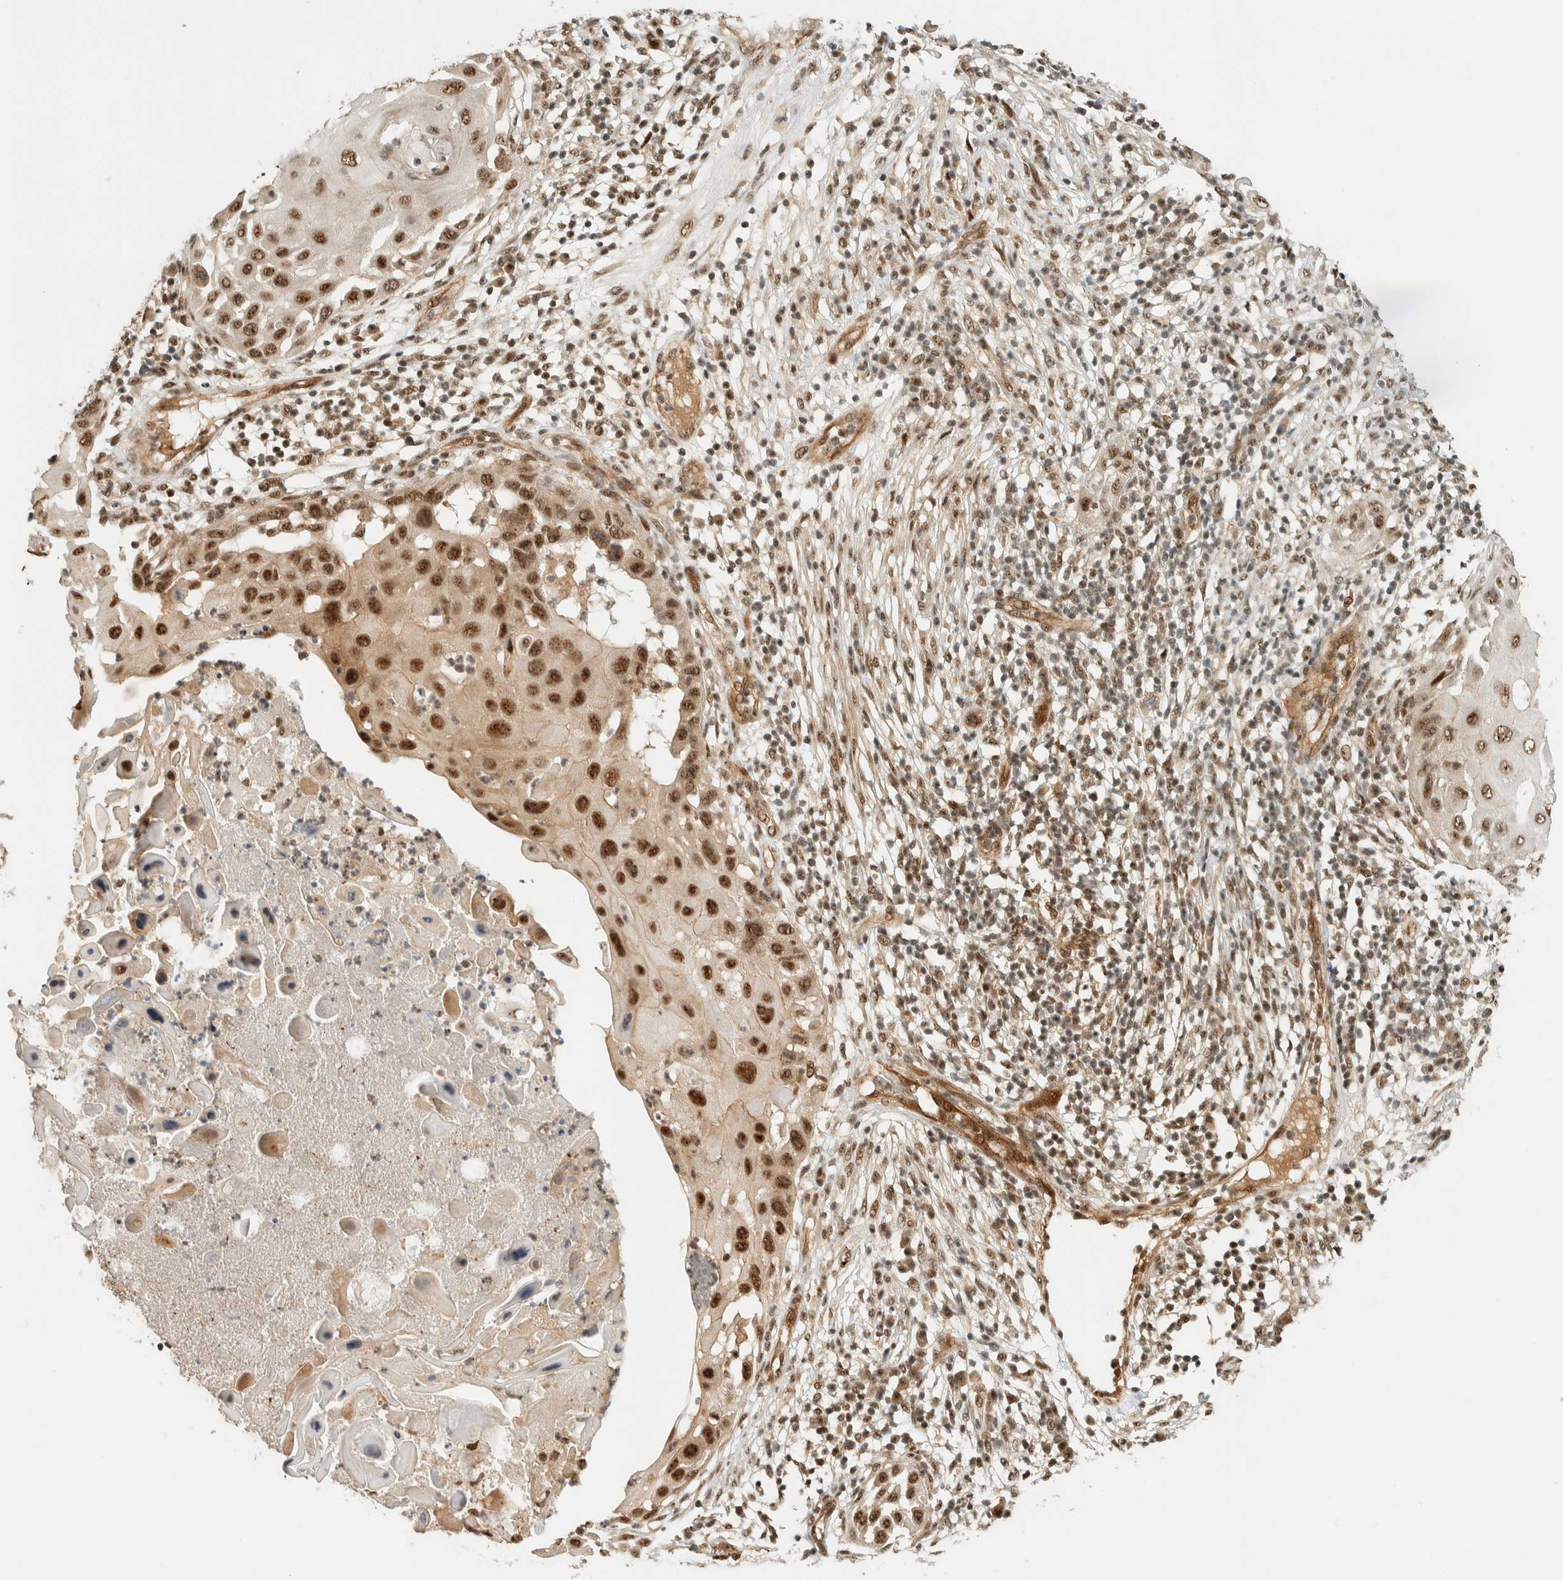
{"staining": {"intensity": "strong", "quantity": ">75%", "location": "nuclear"}, "tissue": "skin cancer", "cell_type": "Tumor cells", "image_type": "cancer", "snomed": [{"axis": "morphology", "description": "Squamous cell carcinoma, NOS"}, {"axis": "topography", "description": "Skin"}], "caption": "Immunohistochemical staining of human skin cancer (squamous cell carcinoma) demonstrates high levels of strong nuclear protein expression in about >75% of tumor cells.", "gene": "SIK1", "patient": {"sex": "female", "age": 44}}